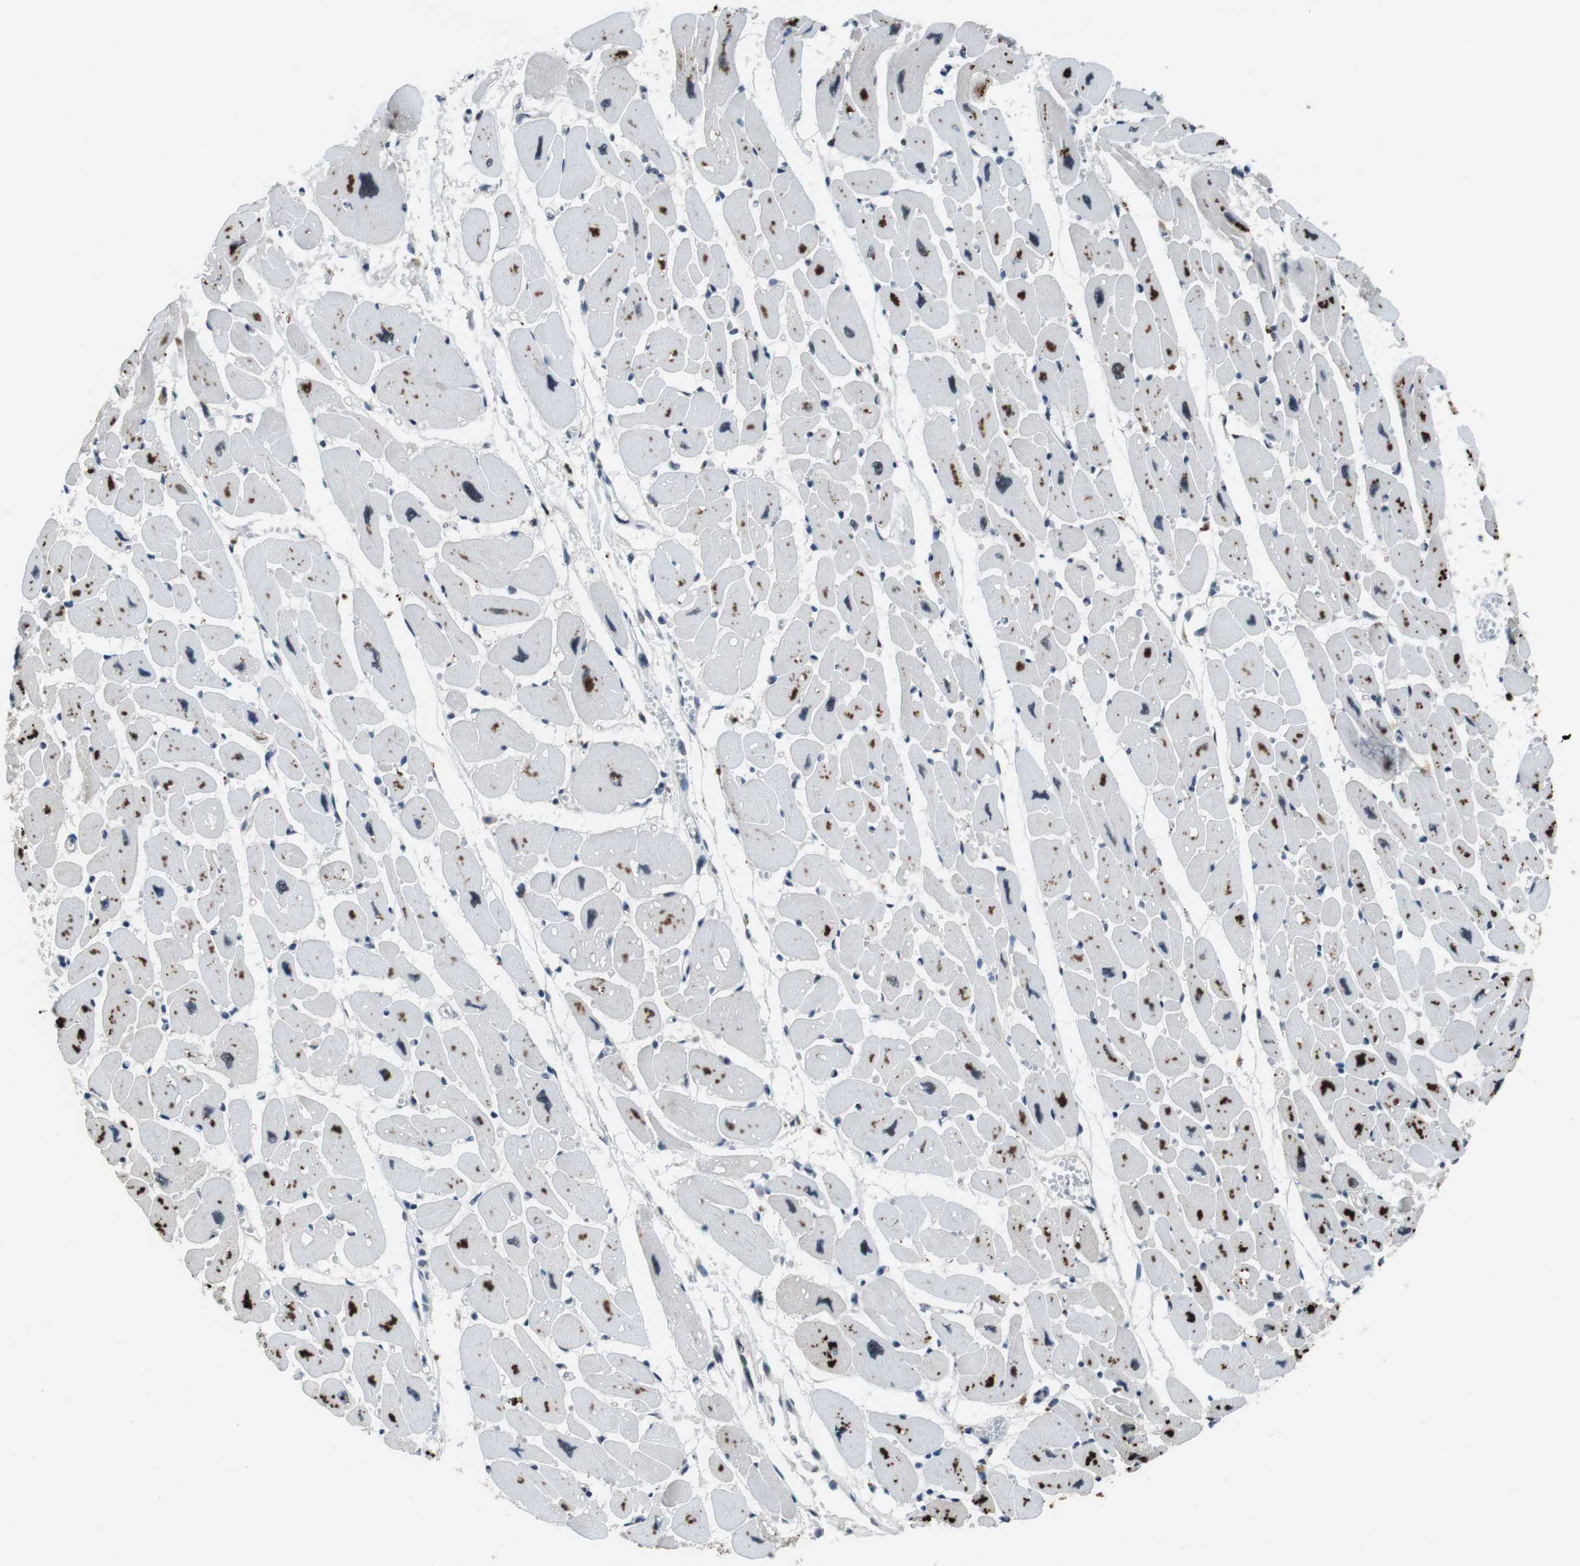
{"staining": {"intensity": "moderate", "quantity": "25%-75%", "location": "cytoplasmic/membranous"}, "tissue": "heart muscle", "cell_type": "Cardiomyocytes", "image_type": "normal", "snomed": [{"axis": "morphology", "description": "Normal tissue, NOS"}, {"axis": "topography", "description": "Heart"}], "caption": "Protein staining exhibits moderate cytoplasmic/membranous positivity in about 25%-75% of cardiomyocytes in normal heart muscle. (DAB (3,3'-diaminobenzidine) IHC, brown staining for protein, blue staining for nuclei).", "gene": "USP7", "patient": {"sex": "female", "age": 54}}